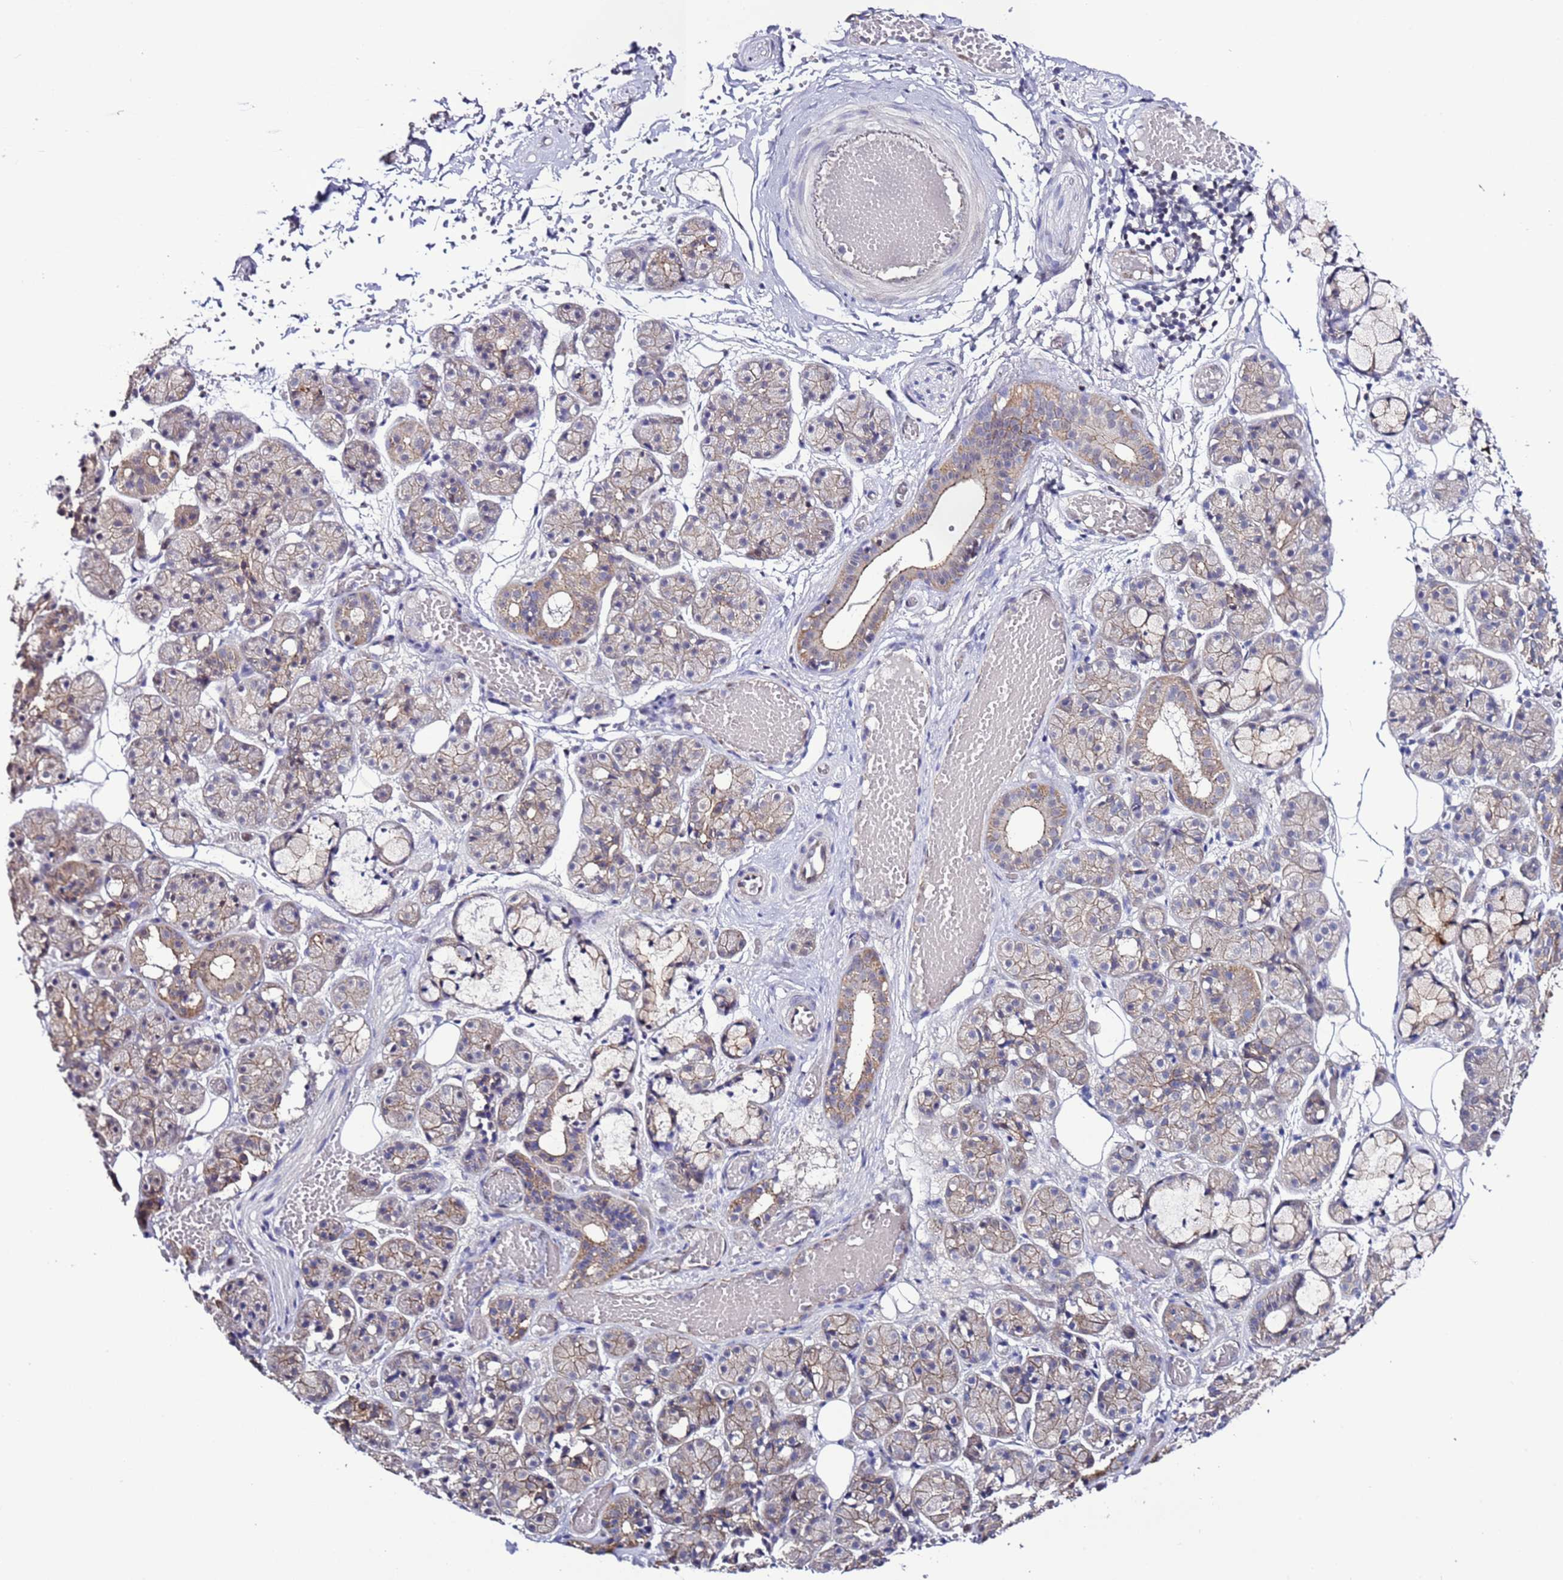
{"staining": {"intensity": "weak", "quantity": "25%-75%", "location": "cytoplasmic/membranous"}, "tissue": "salivary gland", "cell_type": "Glandular cells", "image_type": "normal", "snomed": [{"axis": "morphology", "description": "Normal tissue, NOS"}, {"axis": "topography", "description": "Salivary gland"}], "caption": "Protein positivity by immunohistochemistry (IHC) shows weak cytoplasmic/membranous expression in approximately 25%-75% of glandular cells in normal salivary gland.", "gene": "TENM3", "patient": {"sex": "male", "age": 63}}